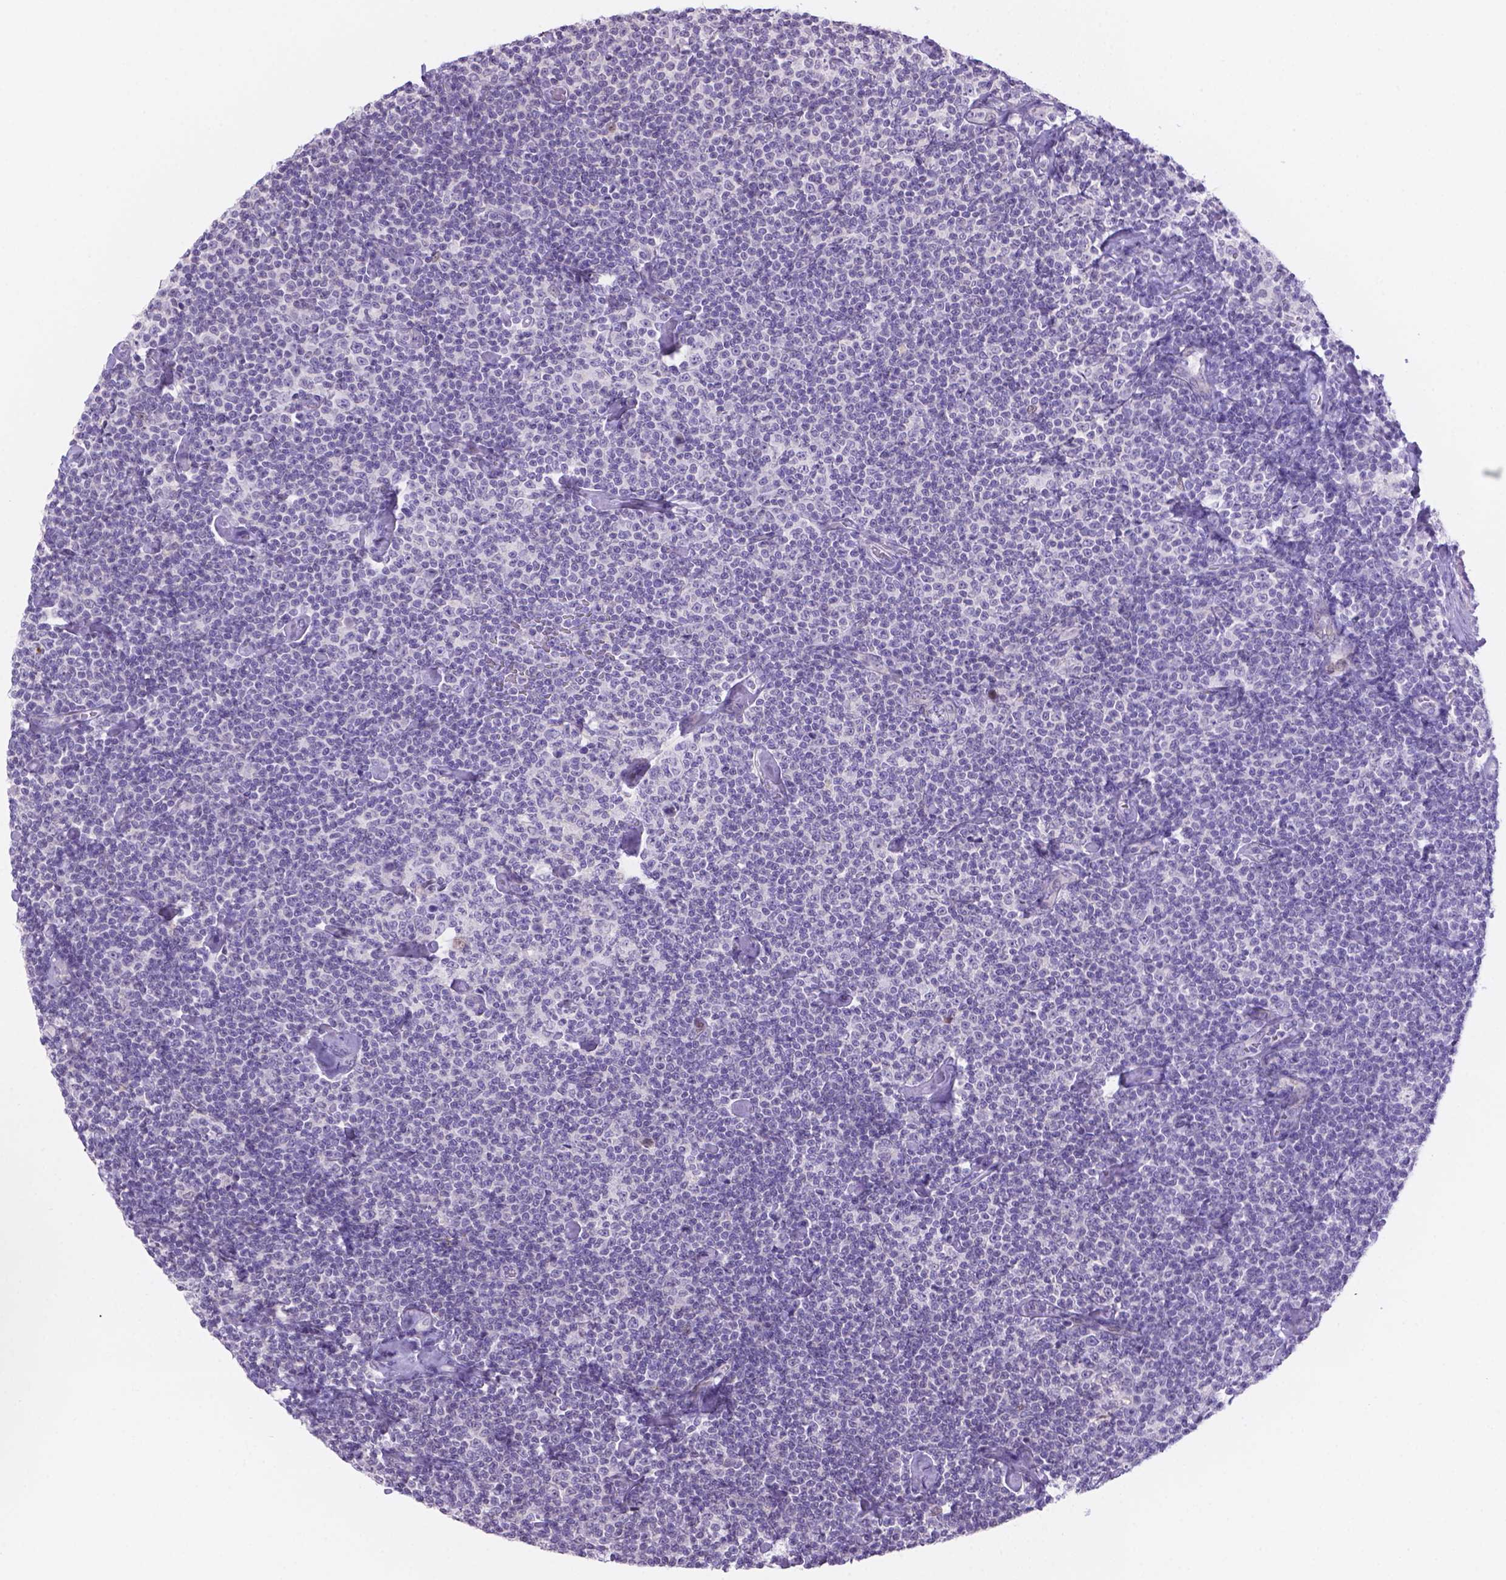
{"staining": {"intensity": "negative", "quantity": "none", "location": "none"}, "tissue": "lymphoma", "cell_type": "Tumor cells", "image_type": "cancer", "snomed": [{"axis": "morphology", "description": "Malignant lymphoma, non-Hodgkin's type, Low grade"}, {"axis": "topography", "description": "Lymph node"}], "caption": "The micrograph reveals no significant positivity in tumor cells of lymphoma.", "gene": "DMWD", "patient": {"sex": "male", "age": 81}}